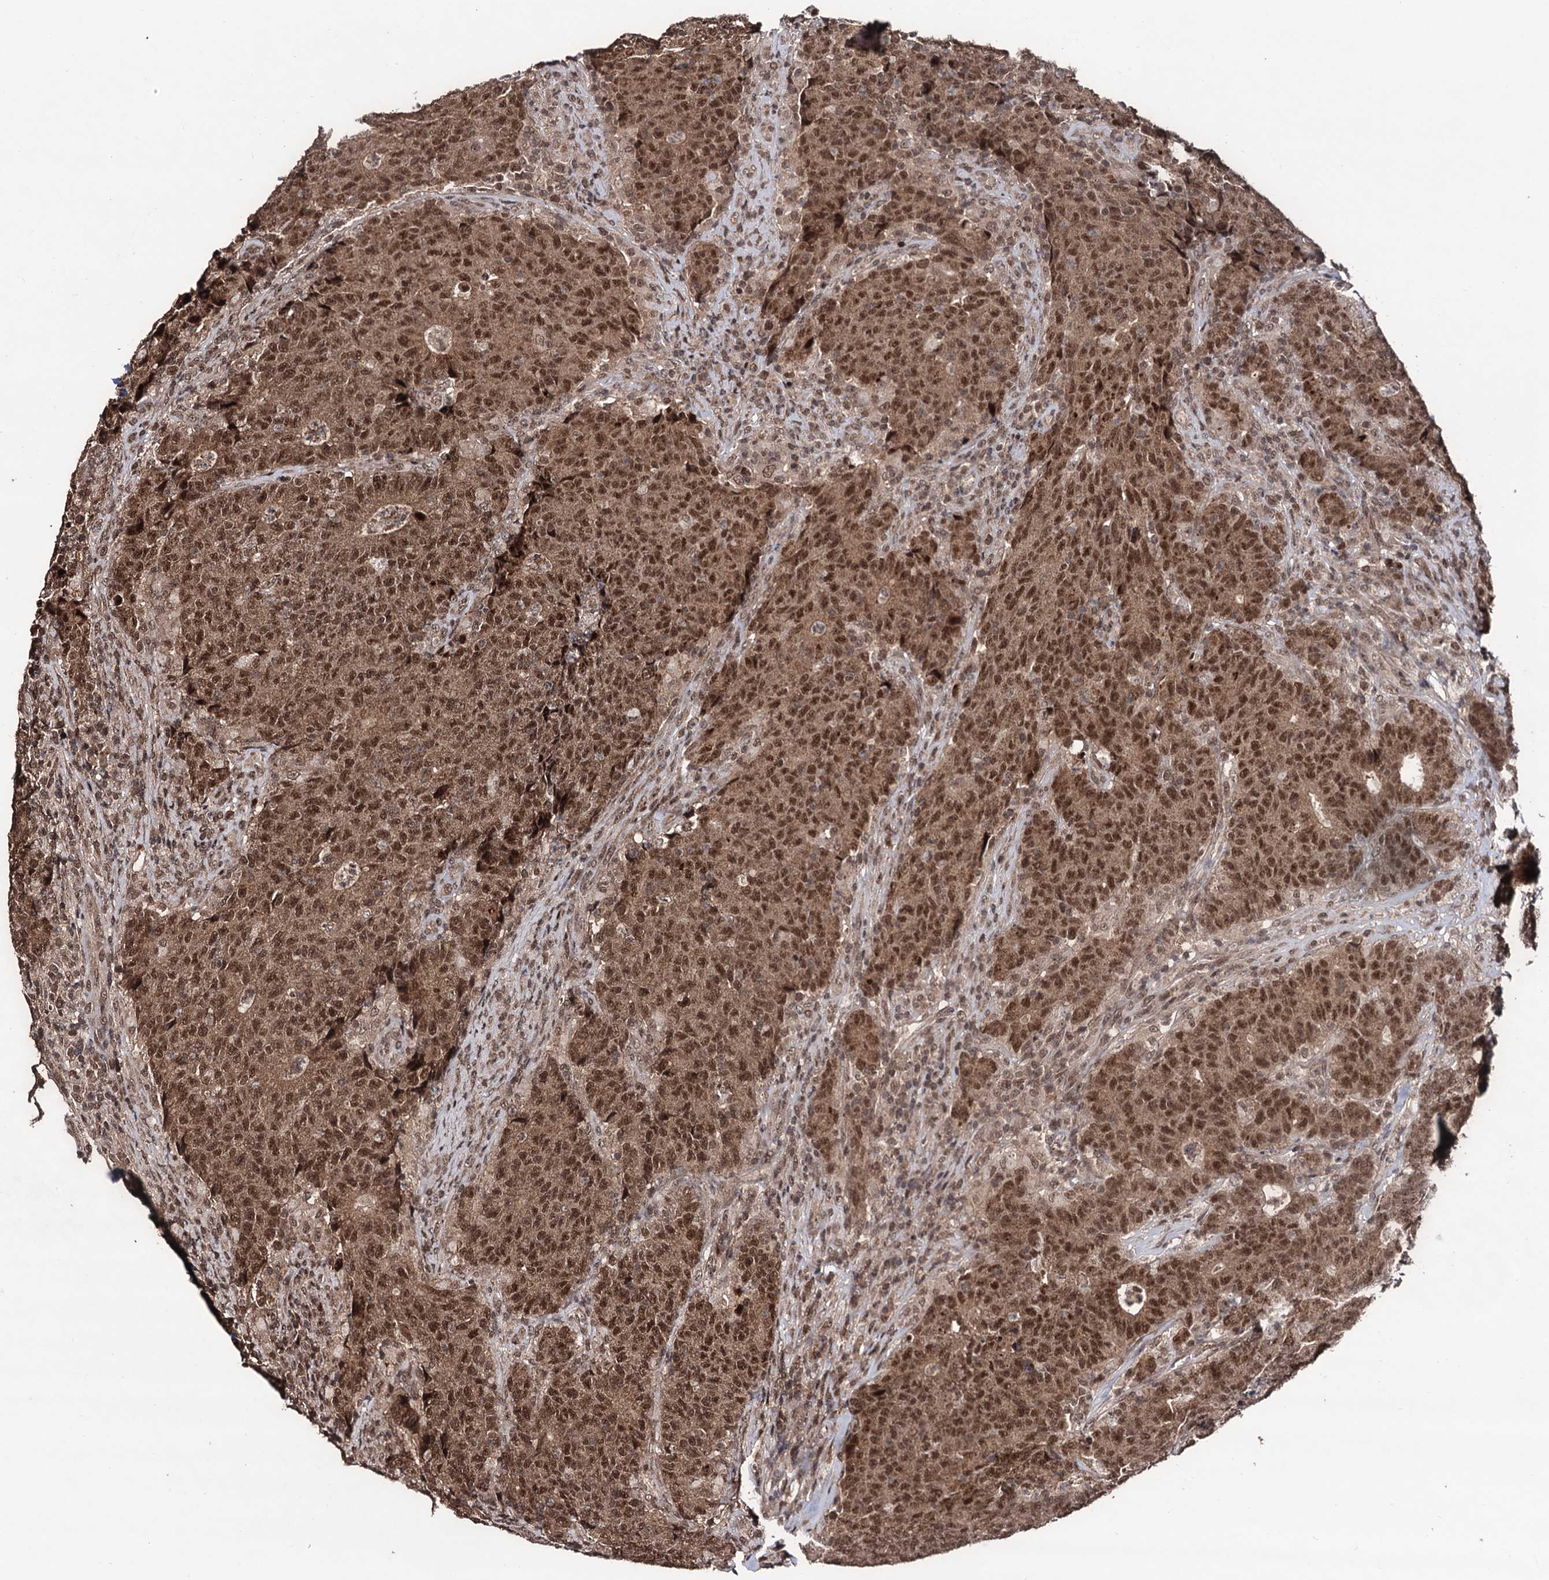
{"staining": {"intensity": "moderate", "quantity": ">75%", "location": "cytoplasmic/membranous,nuclear"}, "tissue": "colorectal cancer", "cell_type": "Tumor cells", "image_type": "cancer", "snomed": [{"axis": "morphology", "description": "Adenocarcinoma, NOS"}, {"axis": "topography", "description": "Colon"}], "caption": "Immunohistochemical staining of colorectal cancer reveals medium levels of moderate cytoplasmic/membranous and nuclear protein expression in approximately >75% of tumor cells.", "gene": "KLF5", "patient": {"sex": "female", "age": 75}}